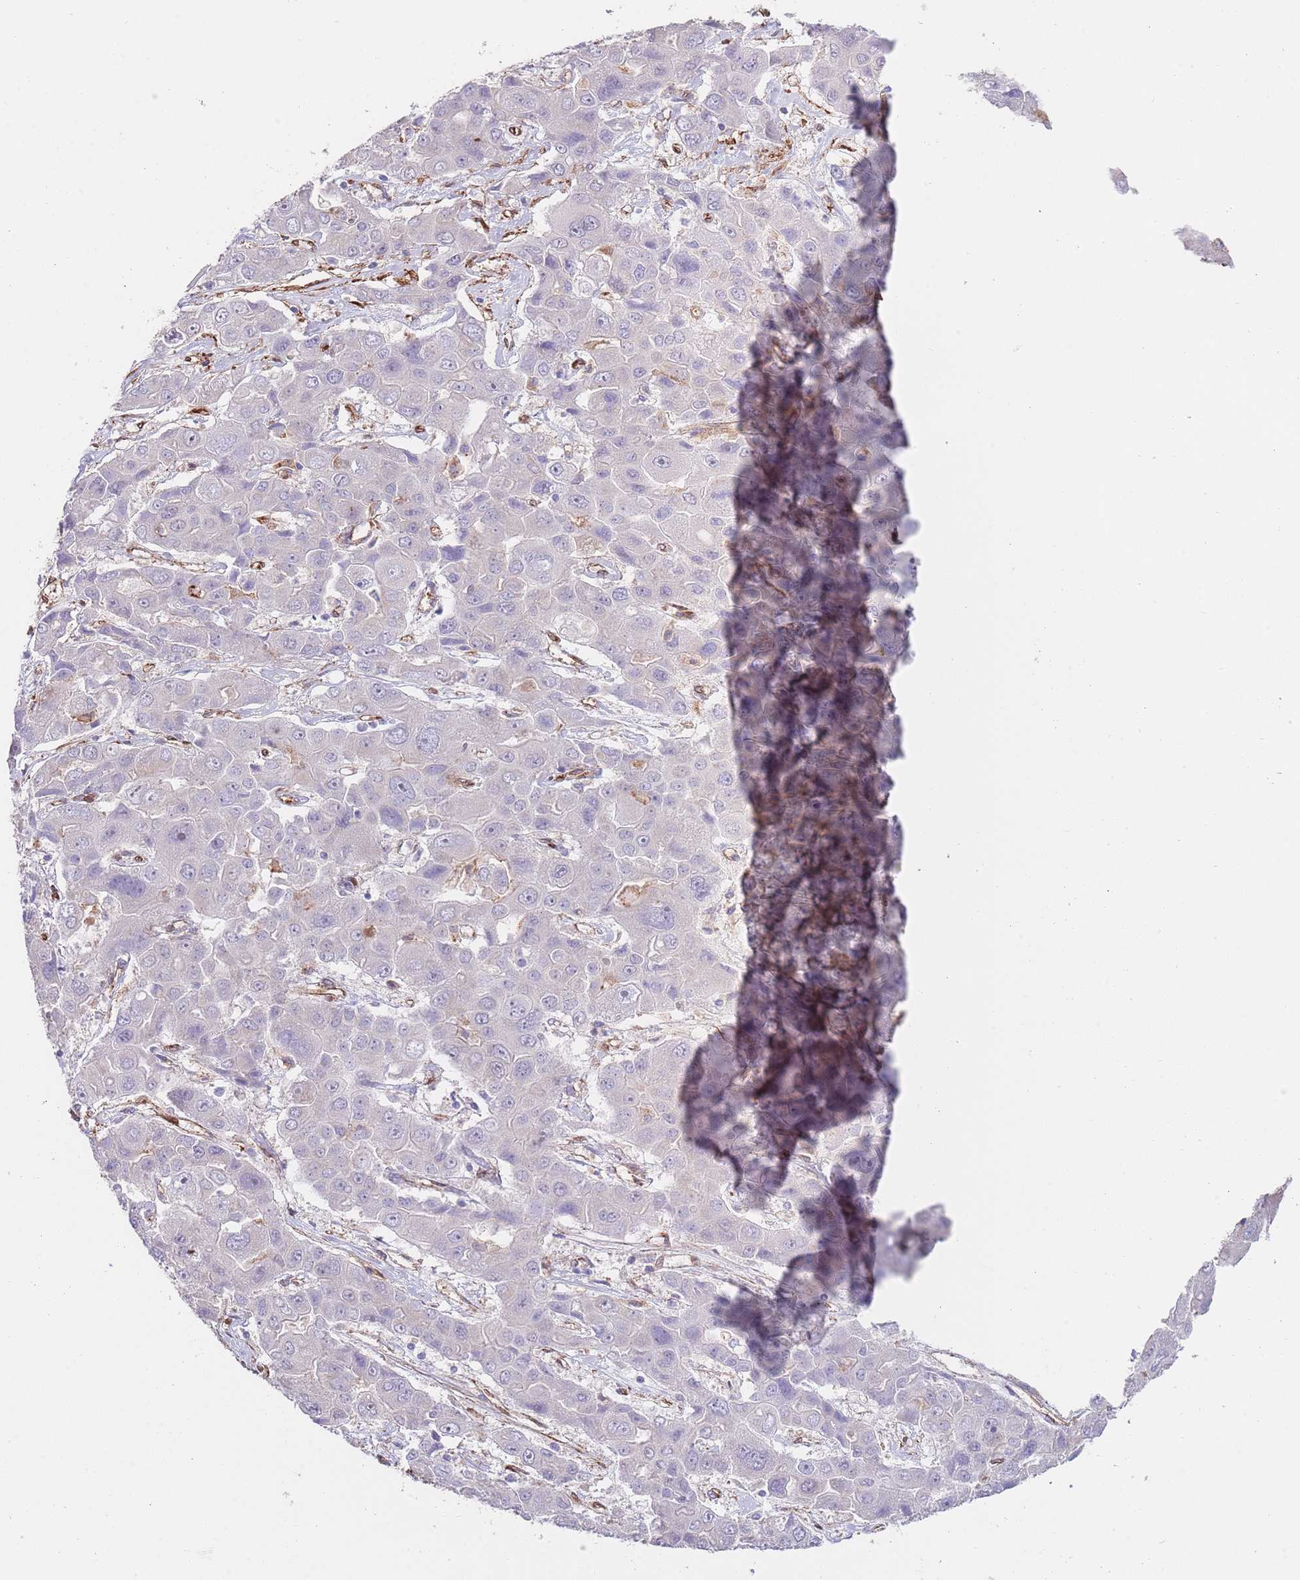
{"staining": {"intensity": "negative", "quantity": "none", "location": "none"}, "tissue": "liver cancer", "cell_type": "Tumor cells", "image_type": "cancer", "snomed": [{"axis": "morphology", "description": "Cholangiocarcinoma"}, {"axis": "topography", "description": "Liver"}], "caption": "Immunohistochemical staining of cholangiocarcinoma (liver) shows no significant staining in tumor cells.", "gene": "BPNT1", "patient": {"sex": "male", "age": 67}}